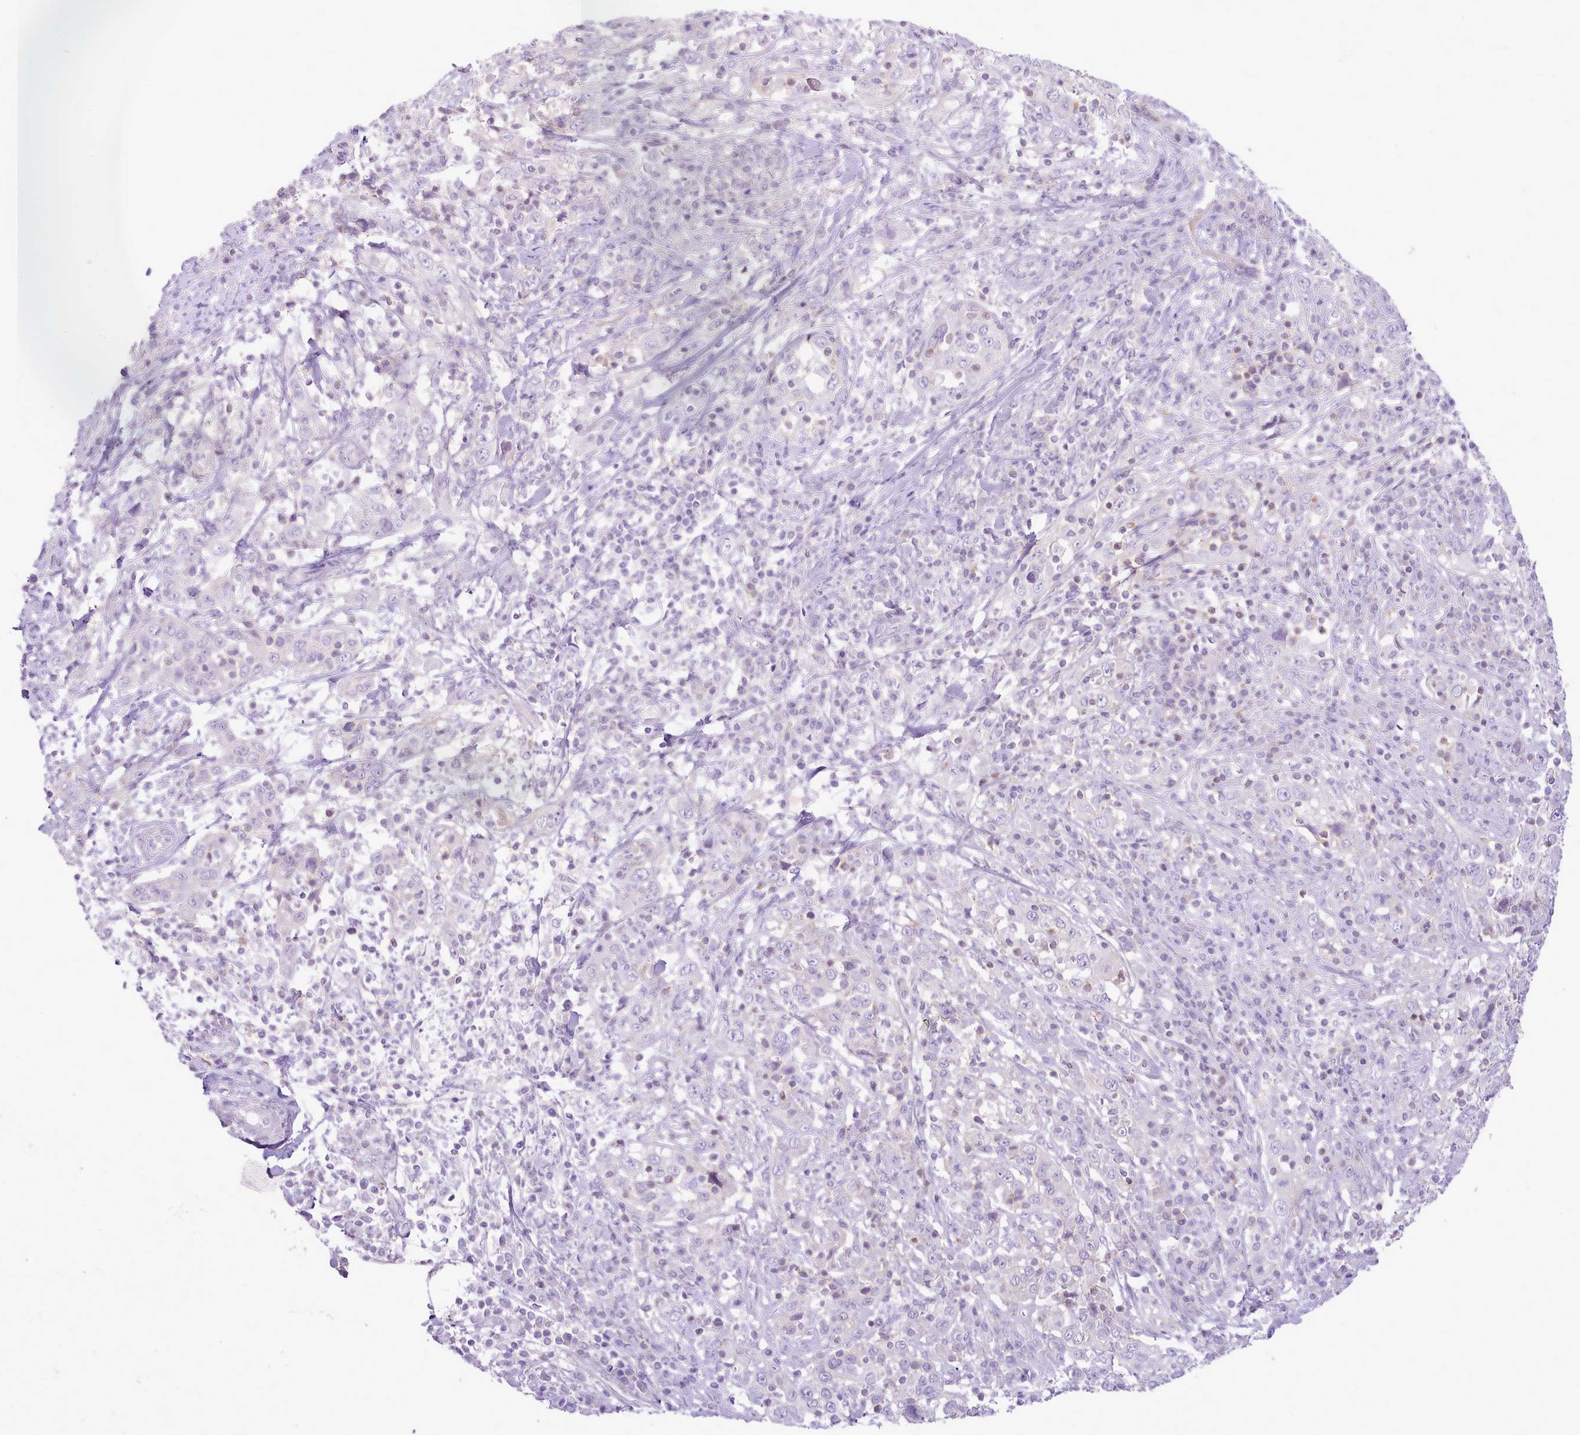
{"staining": {"intensity": "negative", "quantity": "none", "location": "none"}, "tissue": "cervical cancer", "cell_type": "Tumor cells", "image_type": "cancer", "snomed": [{"axis": "morphology", "description": "Squamous cell carcinoma, NOS"}, {"axis": "topography", "description": "Cervix"}], "caption": "This is an IHC micrograph of squamous cell carcinoma (cervical). There is no staining in tumor cells.", "gene": "MDFI", "patient": {"sex": "female", "age": 46}}